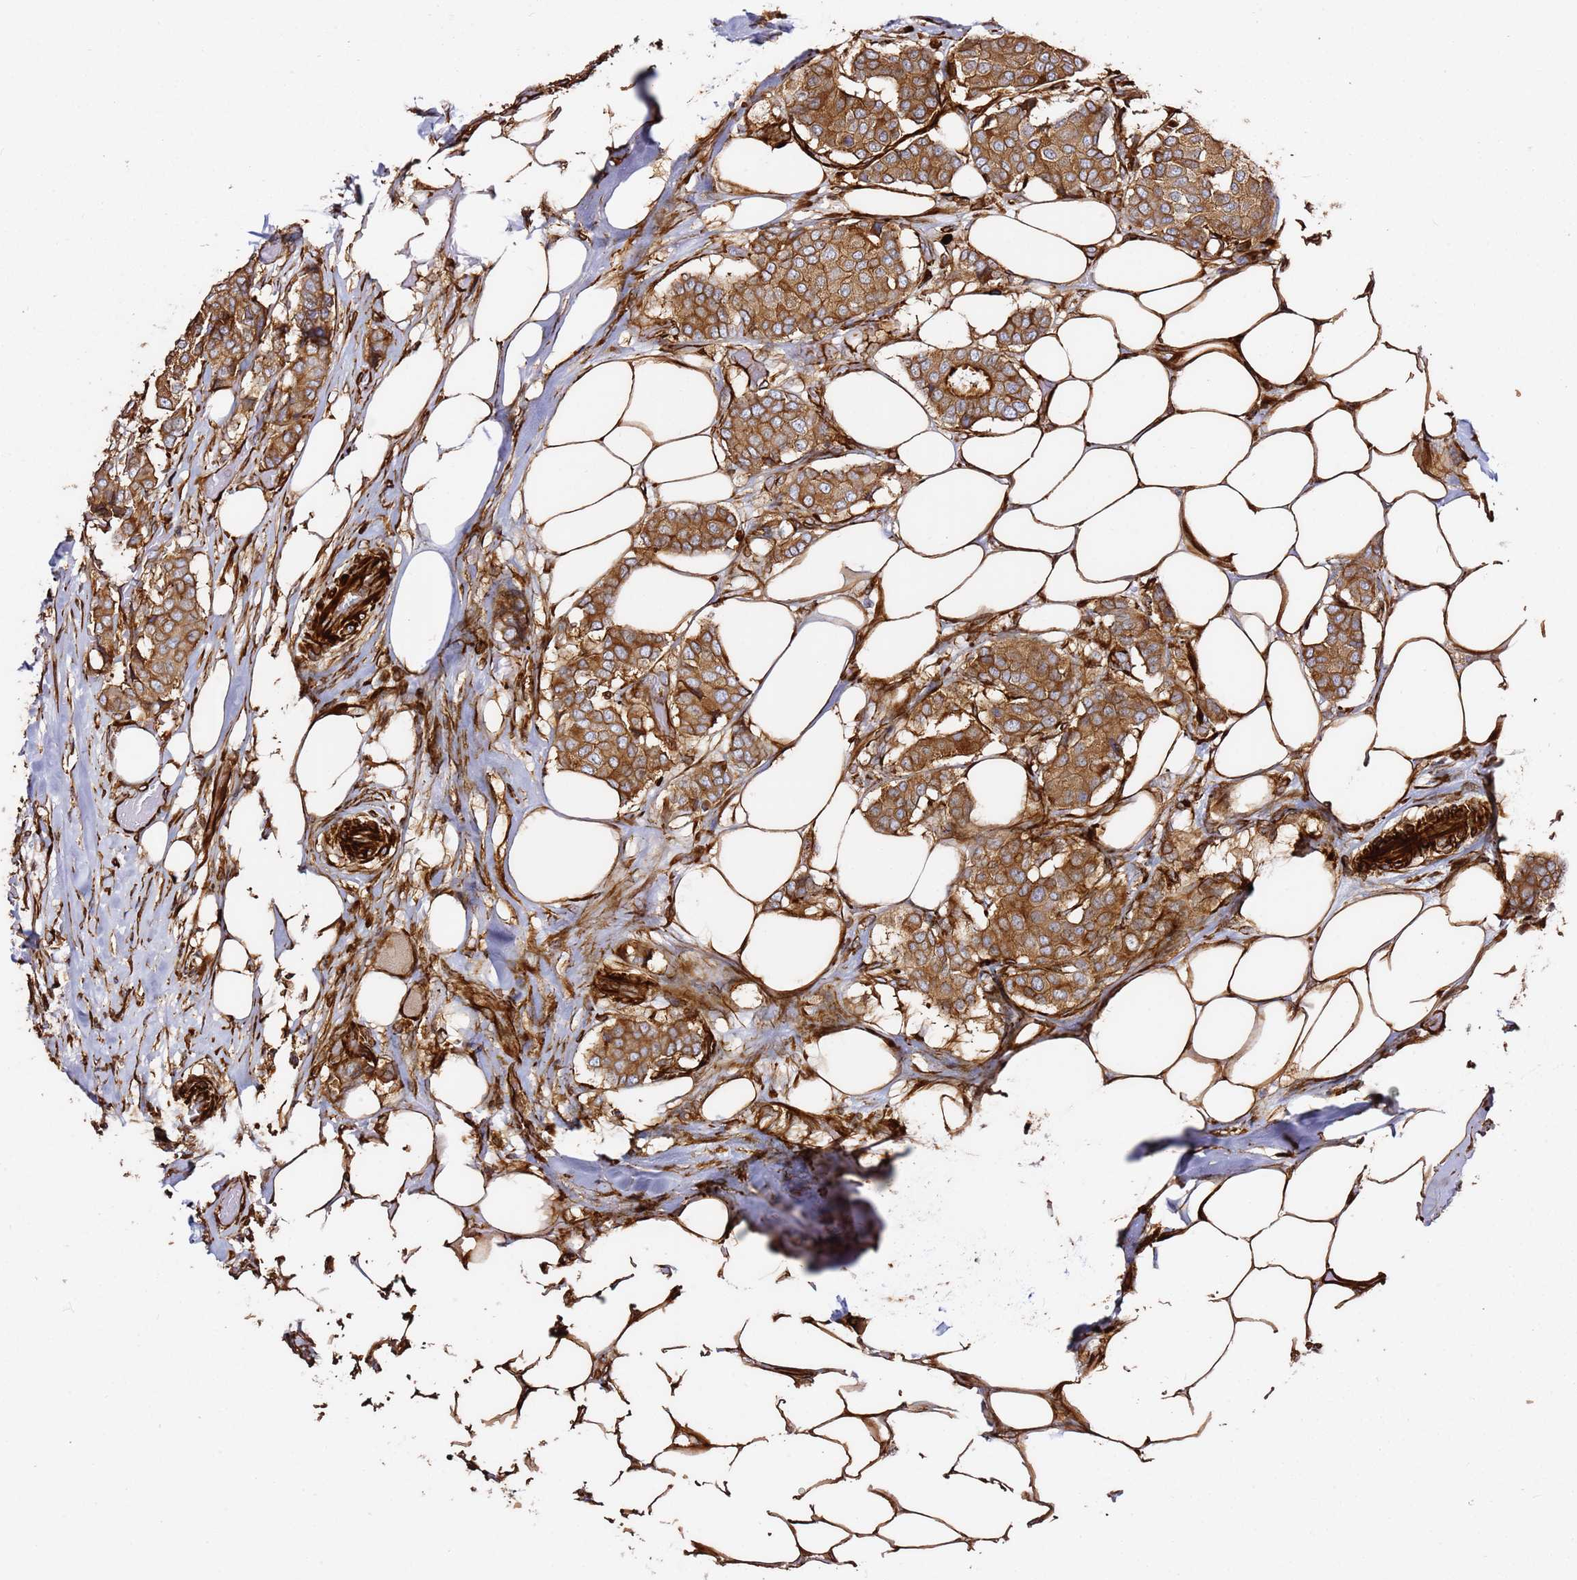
{"staining": {"intensity": "moderate", "quantity": ">75%", "location": "cytoplasmic/membranous"}, "tissue": "breast cancer", "cell_type": "Tumor cells", "image_type": "cancer", "snomed": [{"axis": "morphology", "description": "Duct carcinoma"}, {"axis": "topography", "description": "Breast"}], "caption": "Immunohistochemistry (IHC) of human breast cancer (intraductal carcinoma) reveals medium levels of moderate cytoplasmic/membranous positivity in about >75% of tumor cells.", "gene": "MRGPRE", "patient": {"sex": "female", "age": 75}}